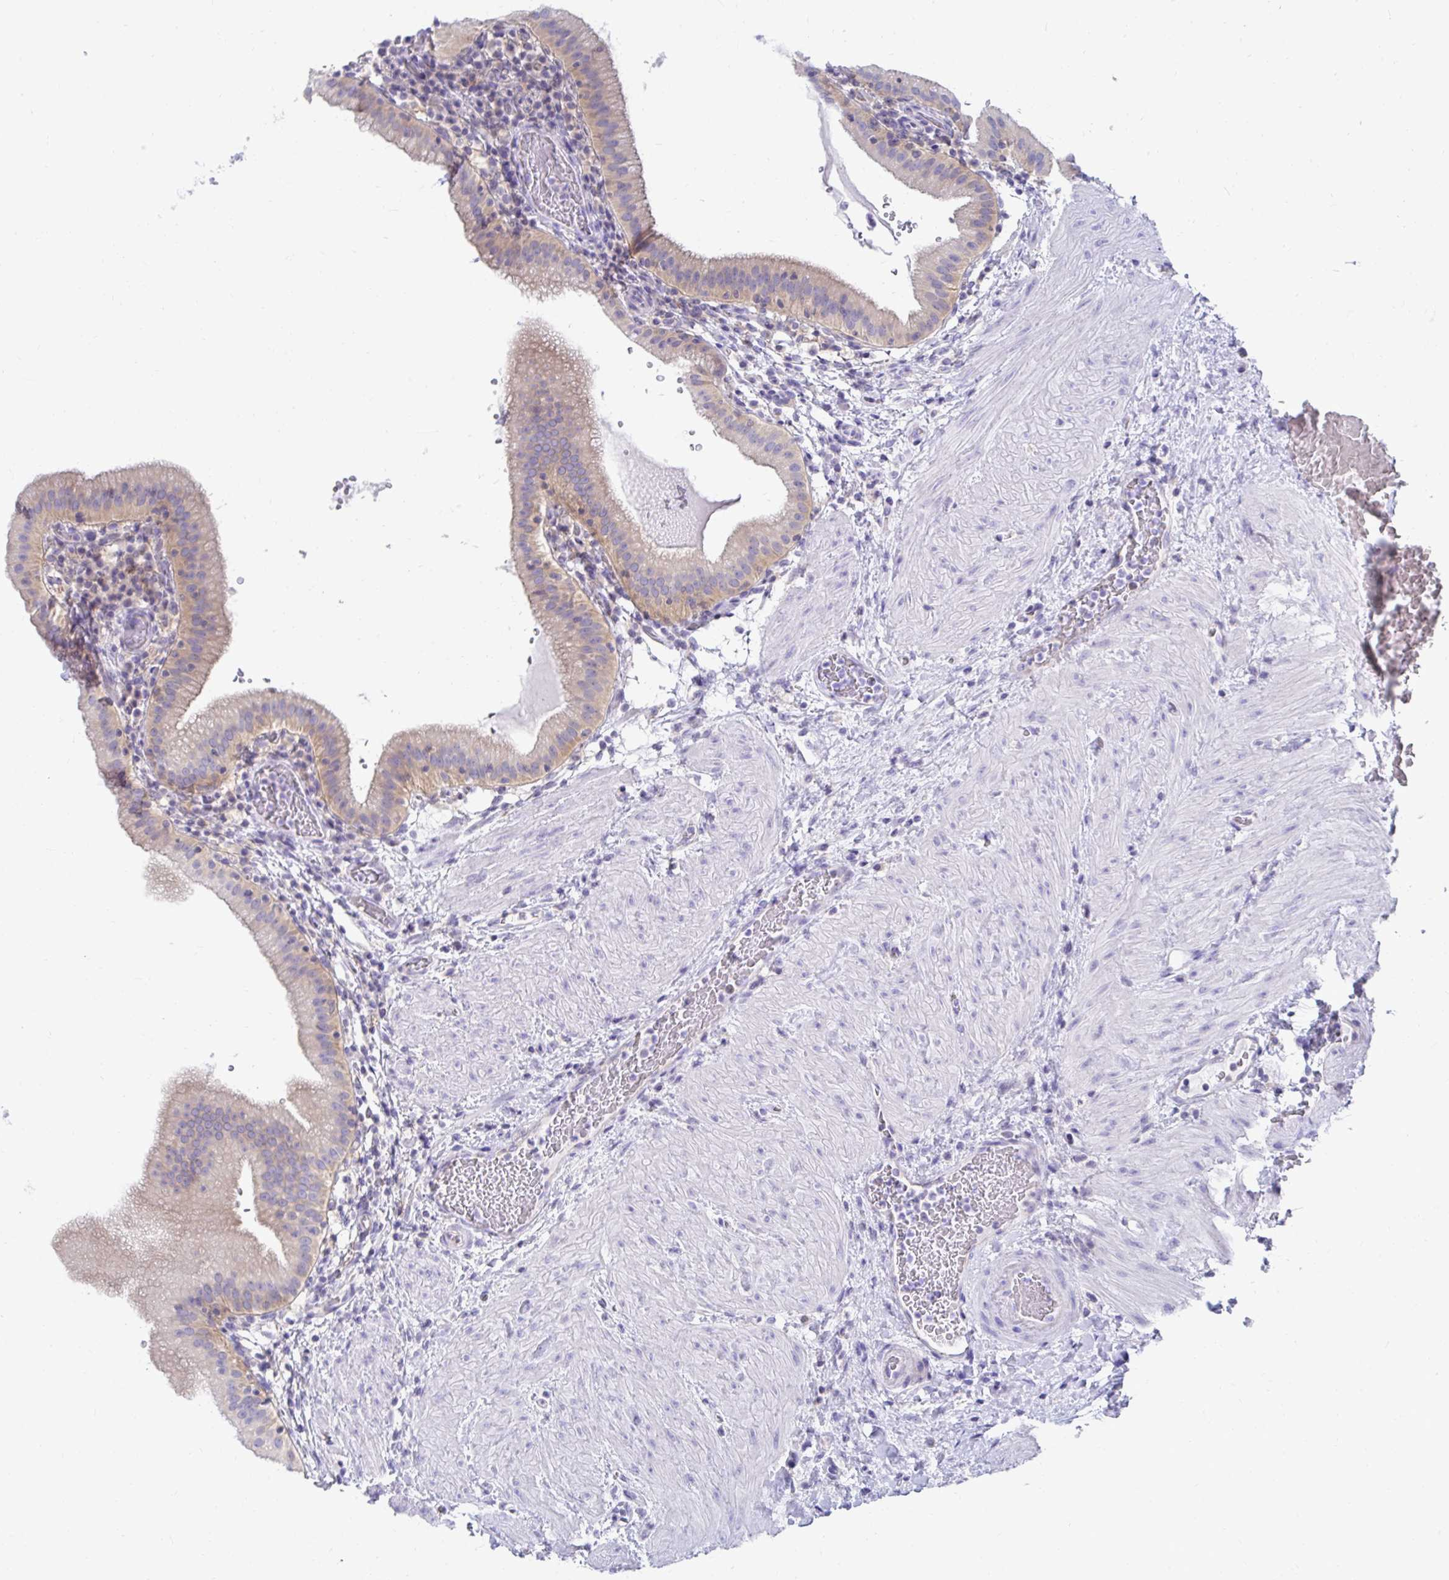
{"staining": {"intensity": "weak", "quantity": "25%-75%", "location": "cytoplasmic/membranous"}, "tissue": "gallbladder", "cell_type": "Glandular cells", "image_type": "normal", "snomed": [{"axis": "morphology", "description": "Normal tissue, NOS"}, {"axis": "topography", "description": "Gallbladder"}], "caption": "The immunohistochemical stain shows weak cytoplasmic/membranous positivity in glandular cells of unremarkable gallbladder.", "gene": "C19orf81", "patient": {"sex": "male", "age": 26}}